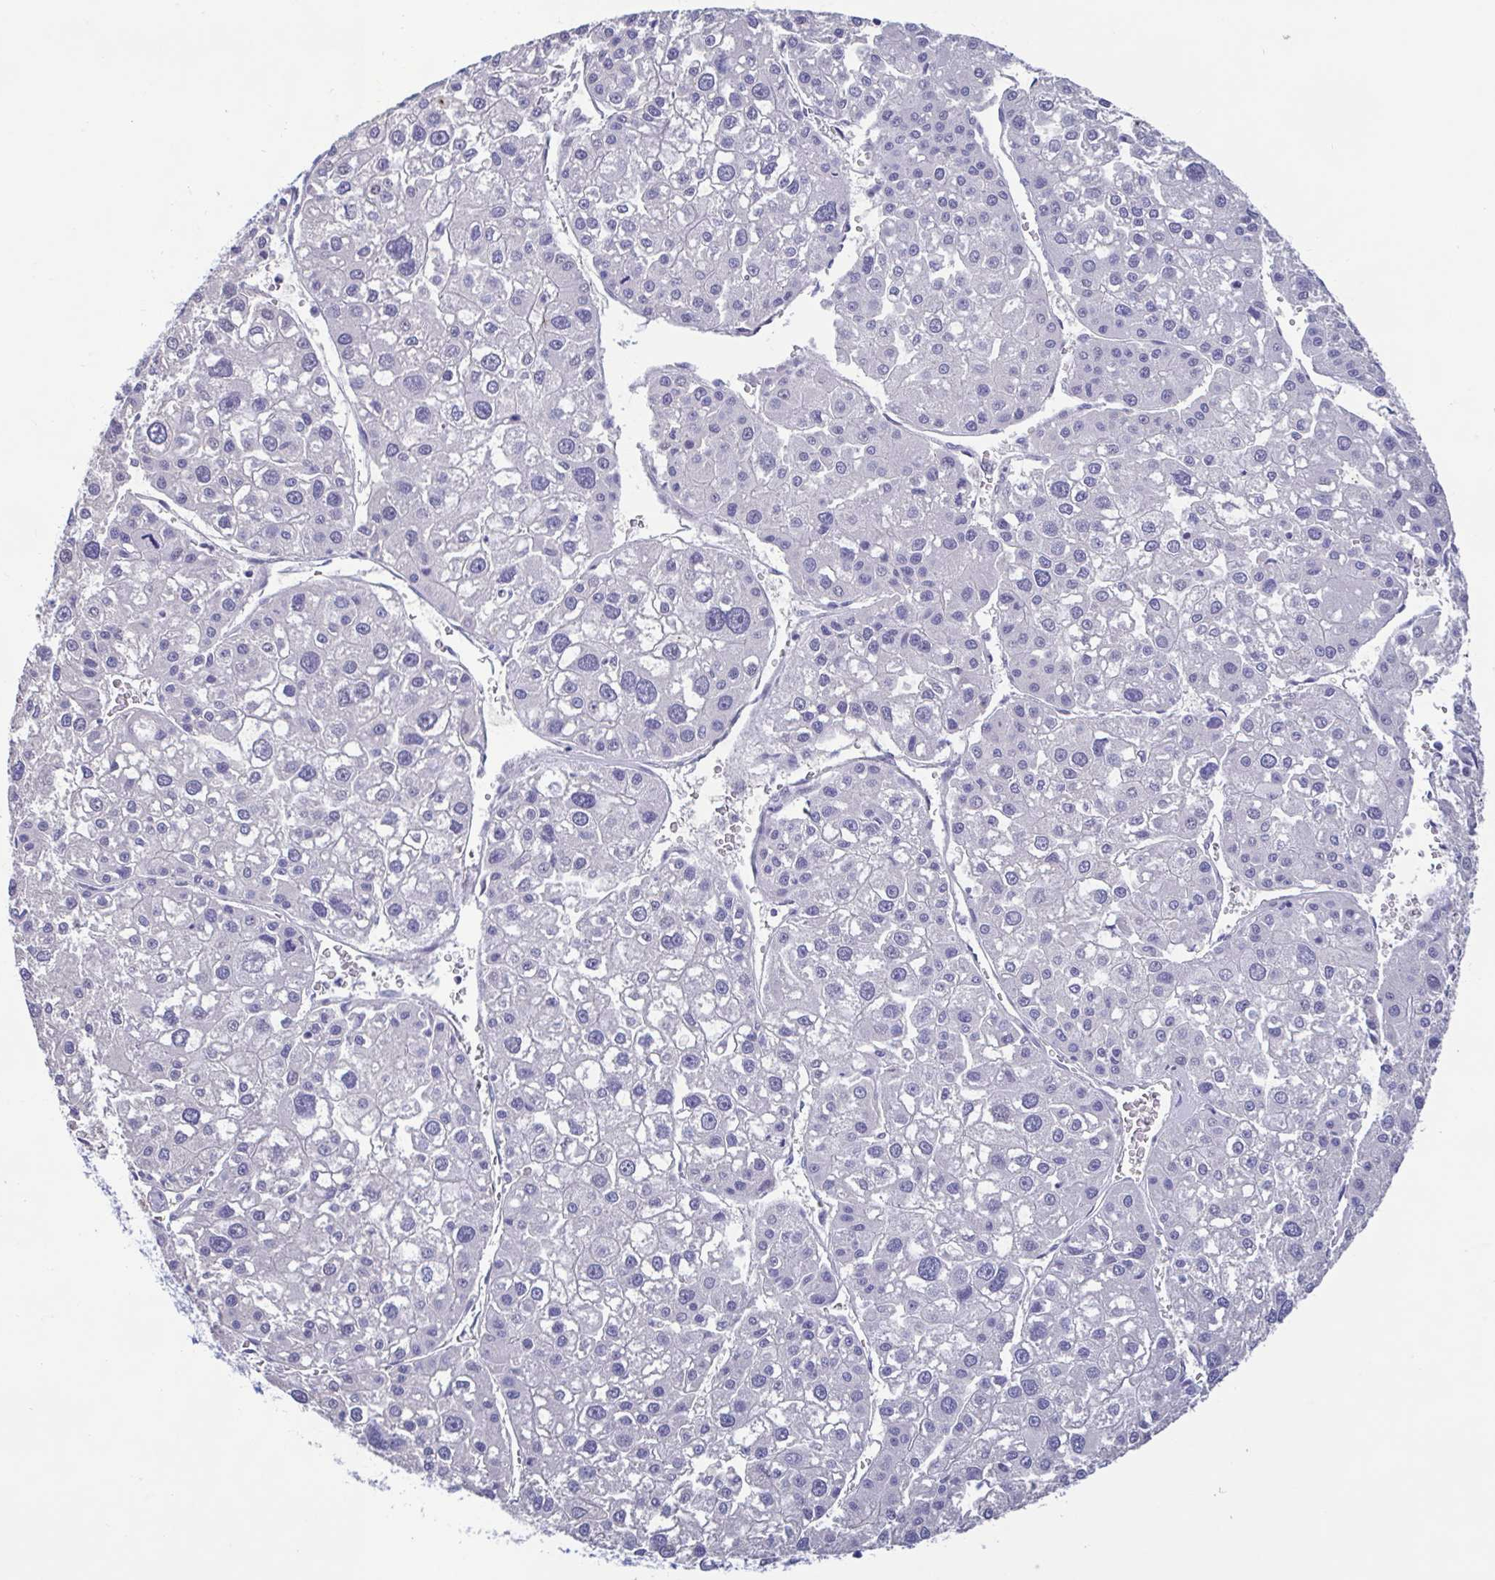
{"staining": {"intensity": "negative", "quantity": "none", "location": "none"}, "tissue": "liver cancer", "cell_type": "Tumor cells", "image_type": "cancer", "snomed": [{"axis": "morphology", "description": "Carcinoma, Hepatocellular, NOS"}, {"axis": "topography", "description": "Liver"}], "caption": "This histopathology image is of liver hepatocellular carcinoma stained with immunohistochemistry to label a protein in brown with the nuclei are counter-stained blue. There is no expression in tumor cells.", "gene": "PERM1", "patient": {"sex": "male", "age": 73}}